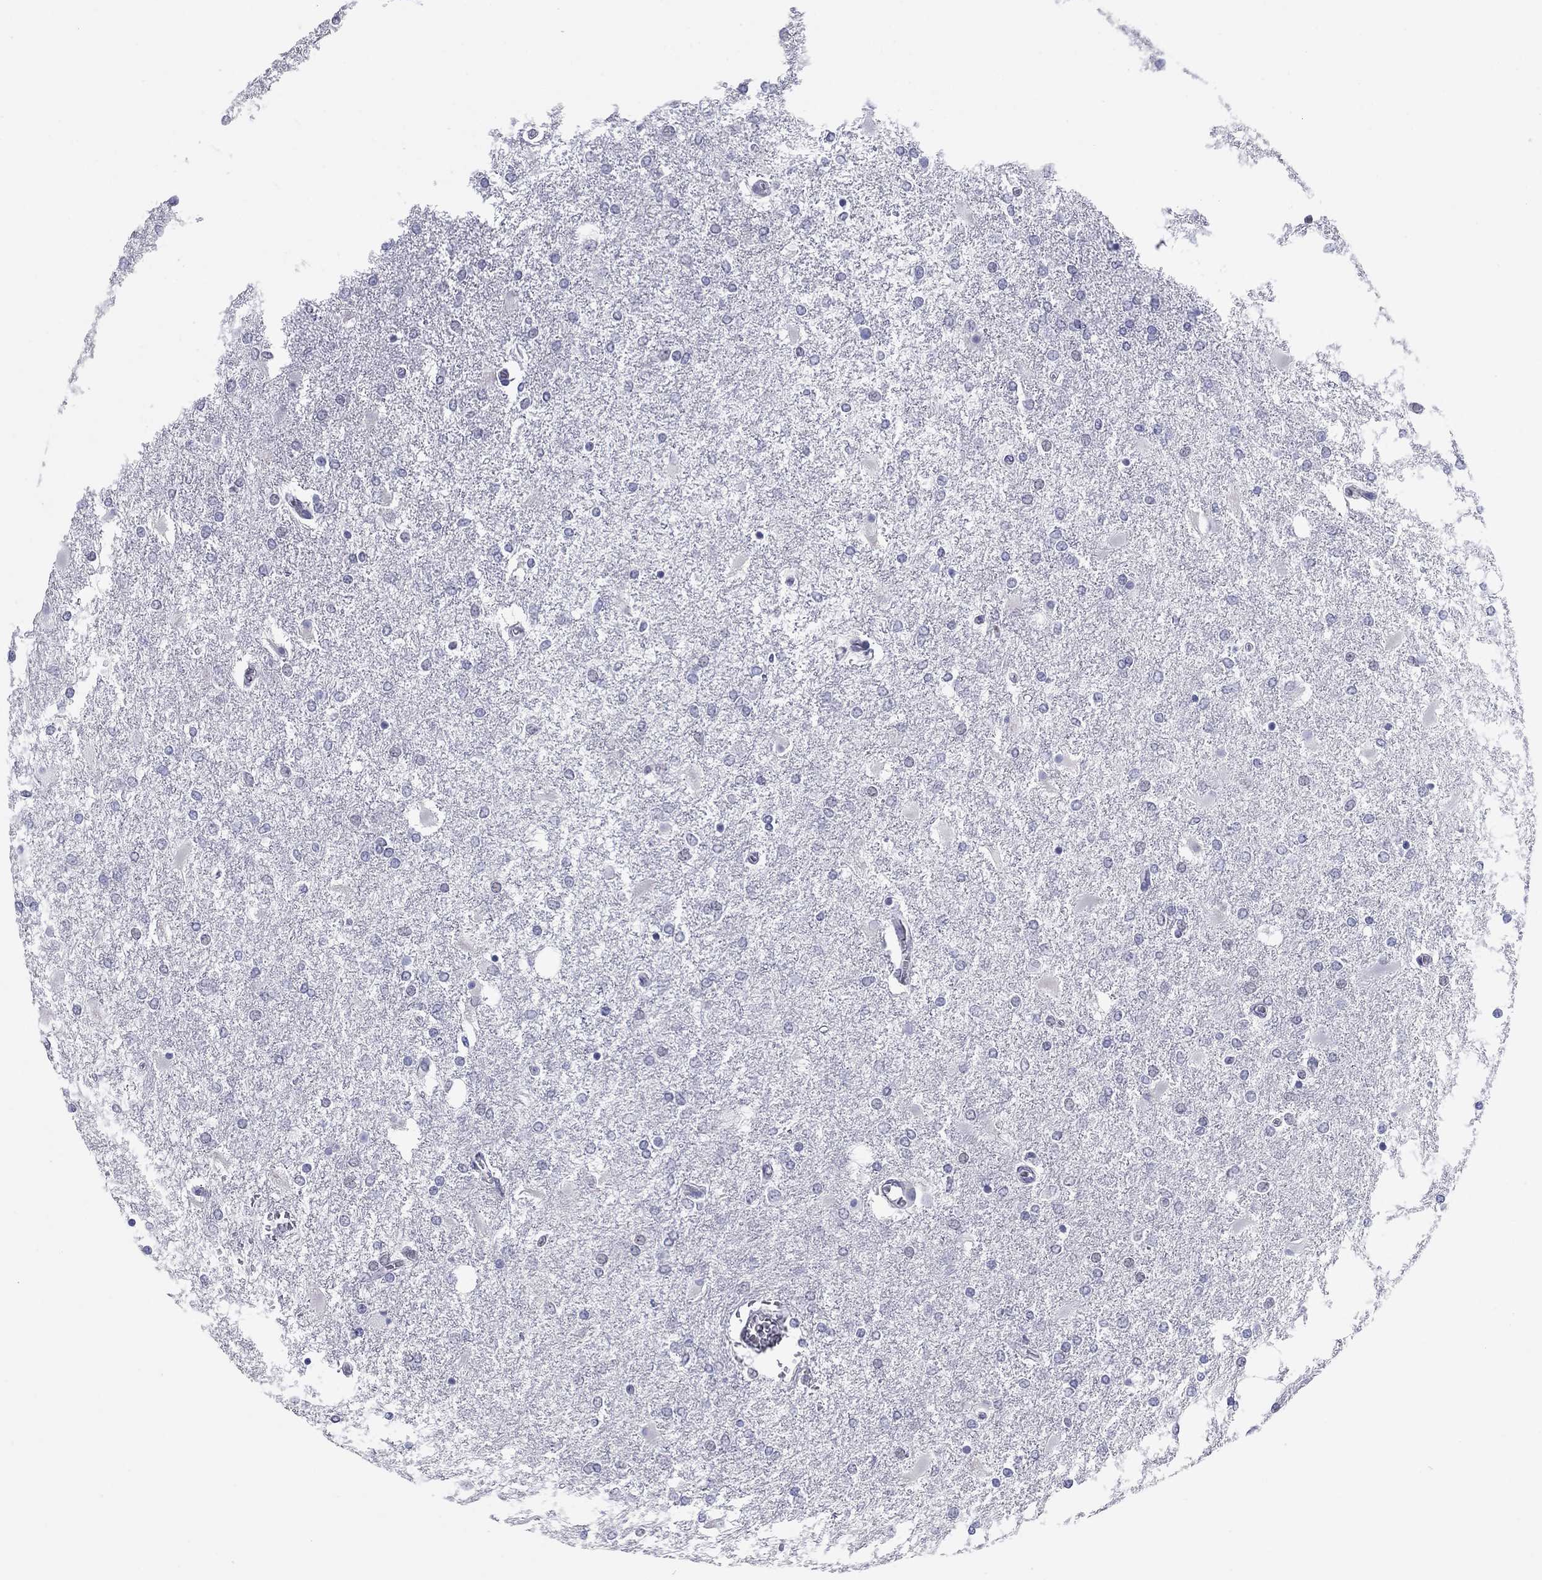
{"staining": {"intensity": "negative", "quantity": "none", "location": "none"}, "tissue": "glioma", "cell_type": "Tumor cells", "image_type": "cancer", "snomed": [{"axis": "morphology", "description": "Glioma, malignant, High grade"}, {"axis": "topography", "description": "Cerebral cortex"}], "caption": "Tumor cells show no significant staining in glioma. (Immunohistochemistry (ihc), brightfield microscopy, high magnification).", "gene": "KRT75", "patient": {"sex": "male", "age": 79}}